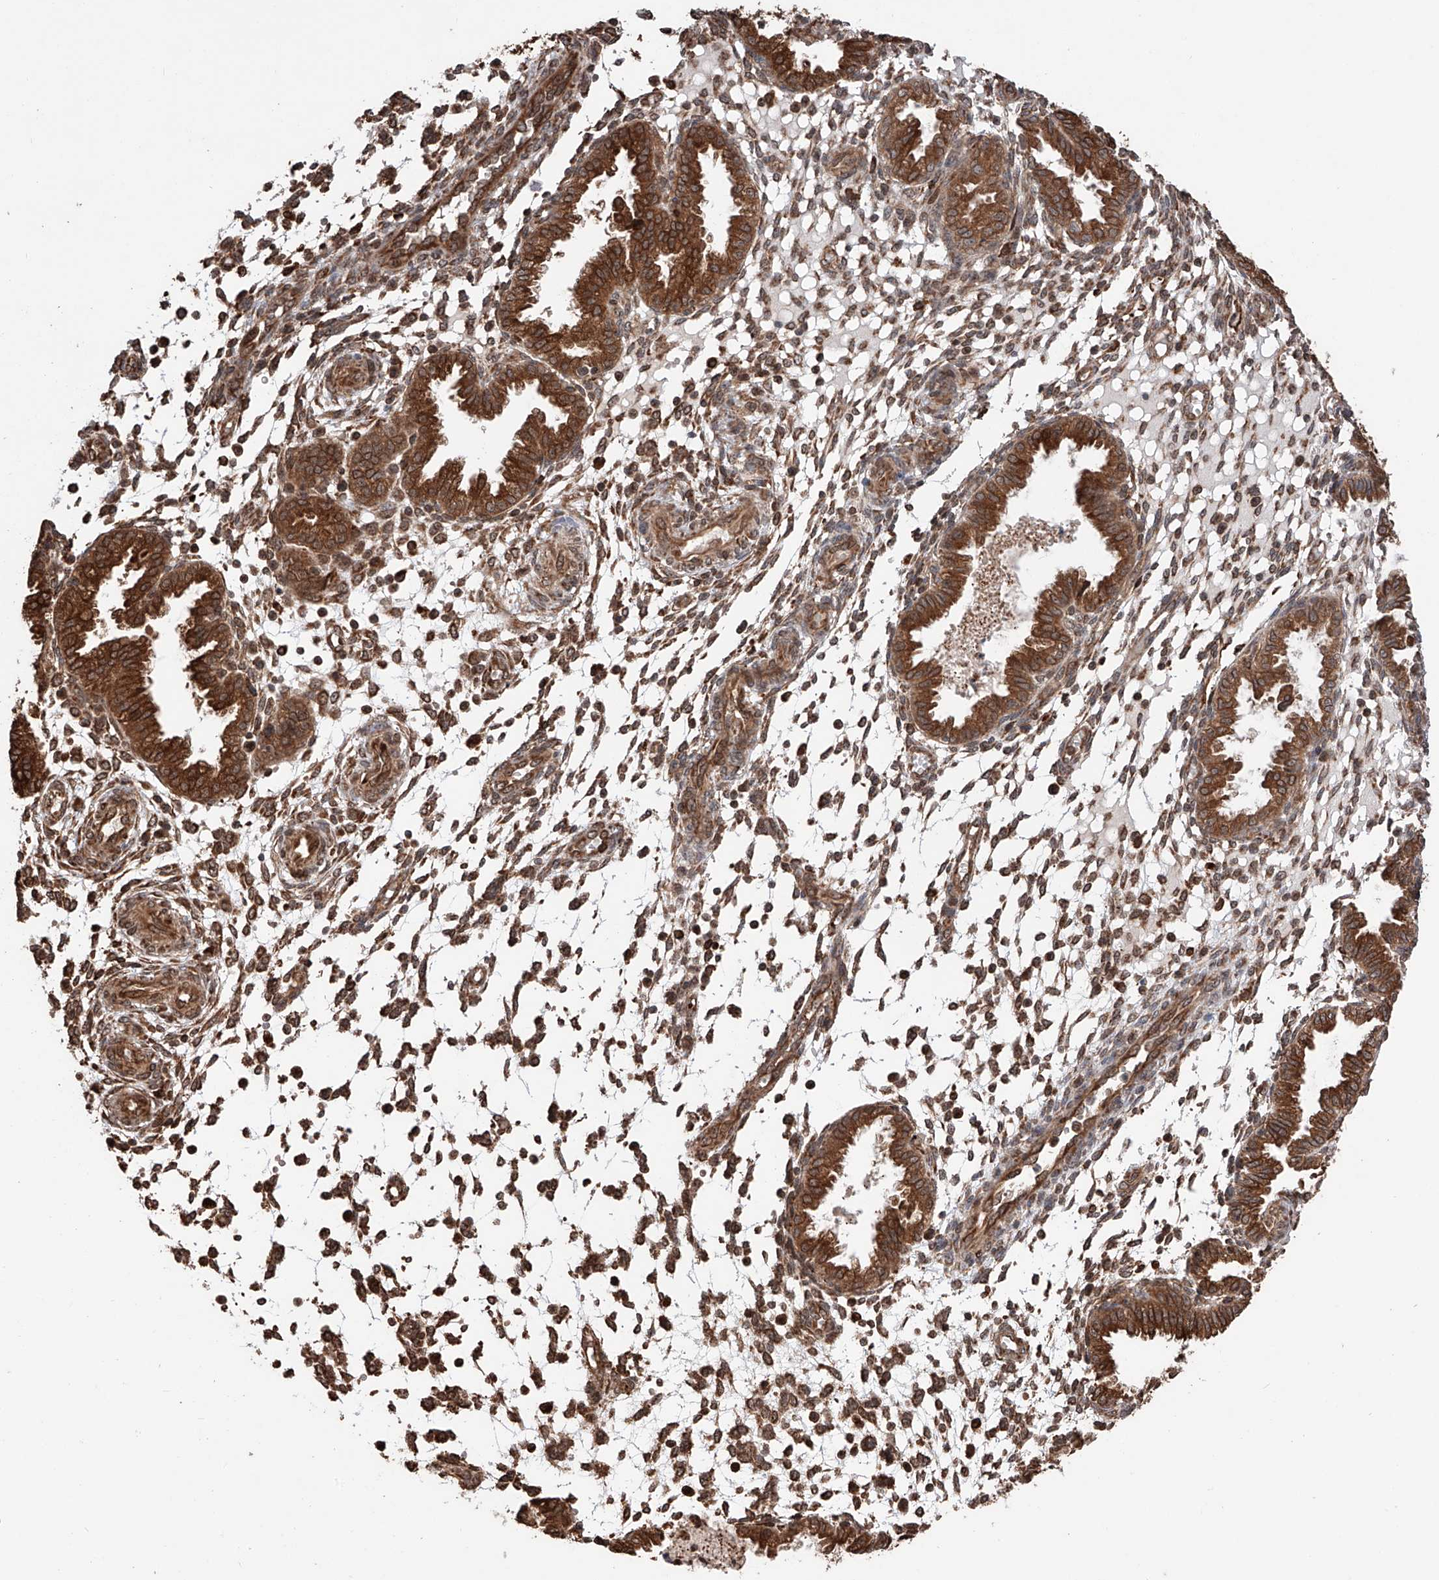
{"staining": {"intensity": "moderate", "quantity": ">75%", "location": "cytoplasmic/membranous,nuclear"}, "tissue": "endometrium", "cell_type": "Cells in endometrial stroma", "image_type": "normal", "snomed": [{"axis": "morphology", "description": "Normal tissue, NOS"}, {"axis": "topography", "description": "Endometrium"}], "caption": "Human endometrium stained for a protein (brown) shows moderate cytoplasmic/membranous,nuclear positive staining in approximately >75% of cells in endometrial stroma.", "gene": "DNAH8", "patient": {"sex": "female", "age": 33}}